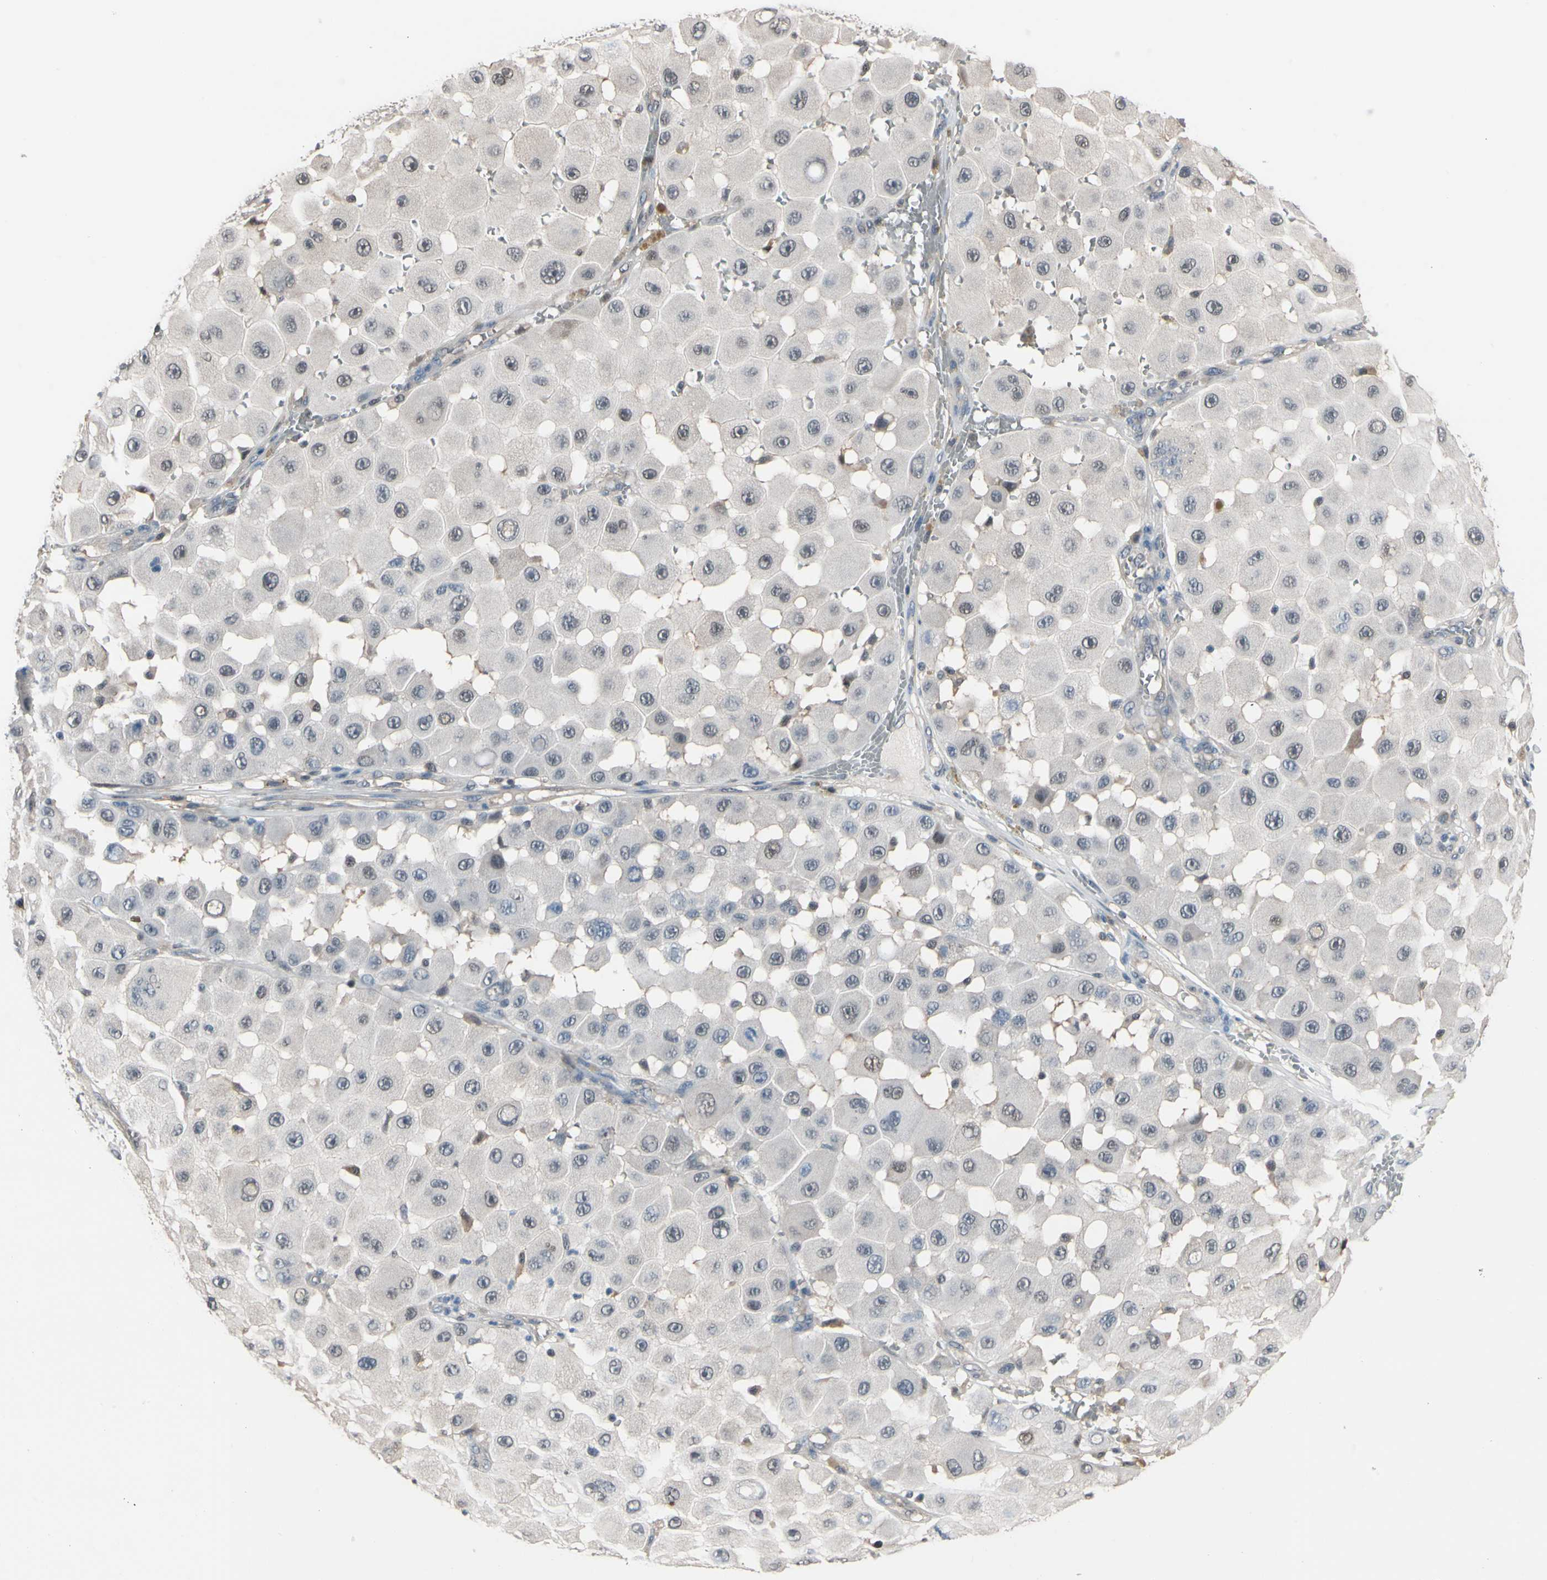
{"staining": {"intensity": "weak", "quantity": "<25%", "location": "nuclear"}, "tissue": "melanoma", "cell_type": "Tumor cells", "image_type": "cancer", "snomed": [{"axis": "morphology", "description": "Malignant melanoma, NOS"}, {"axis": "topography", "description": "Skin"}], "caption": "Melanoma stained for a protein using IHC exhibits no expression tumor cells.", "gene": "PSMA2", "patient": {"sex": "female", "age": 81}}